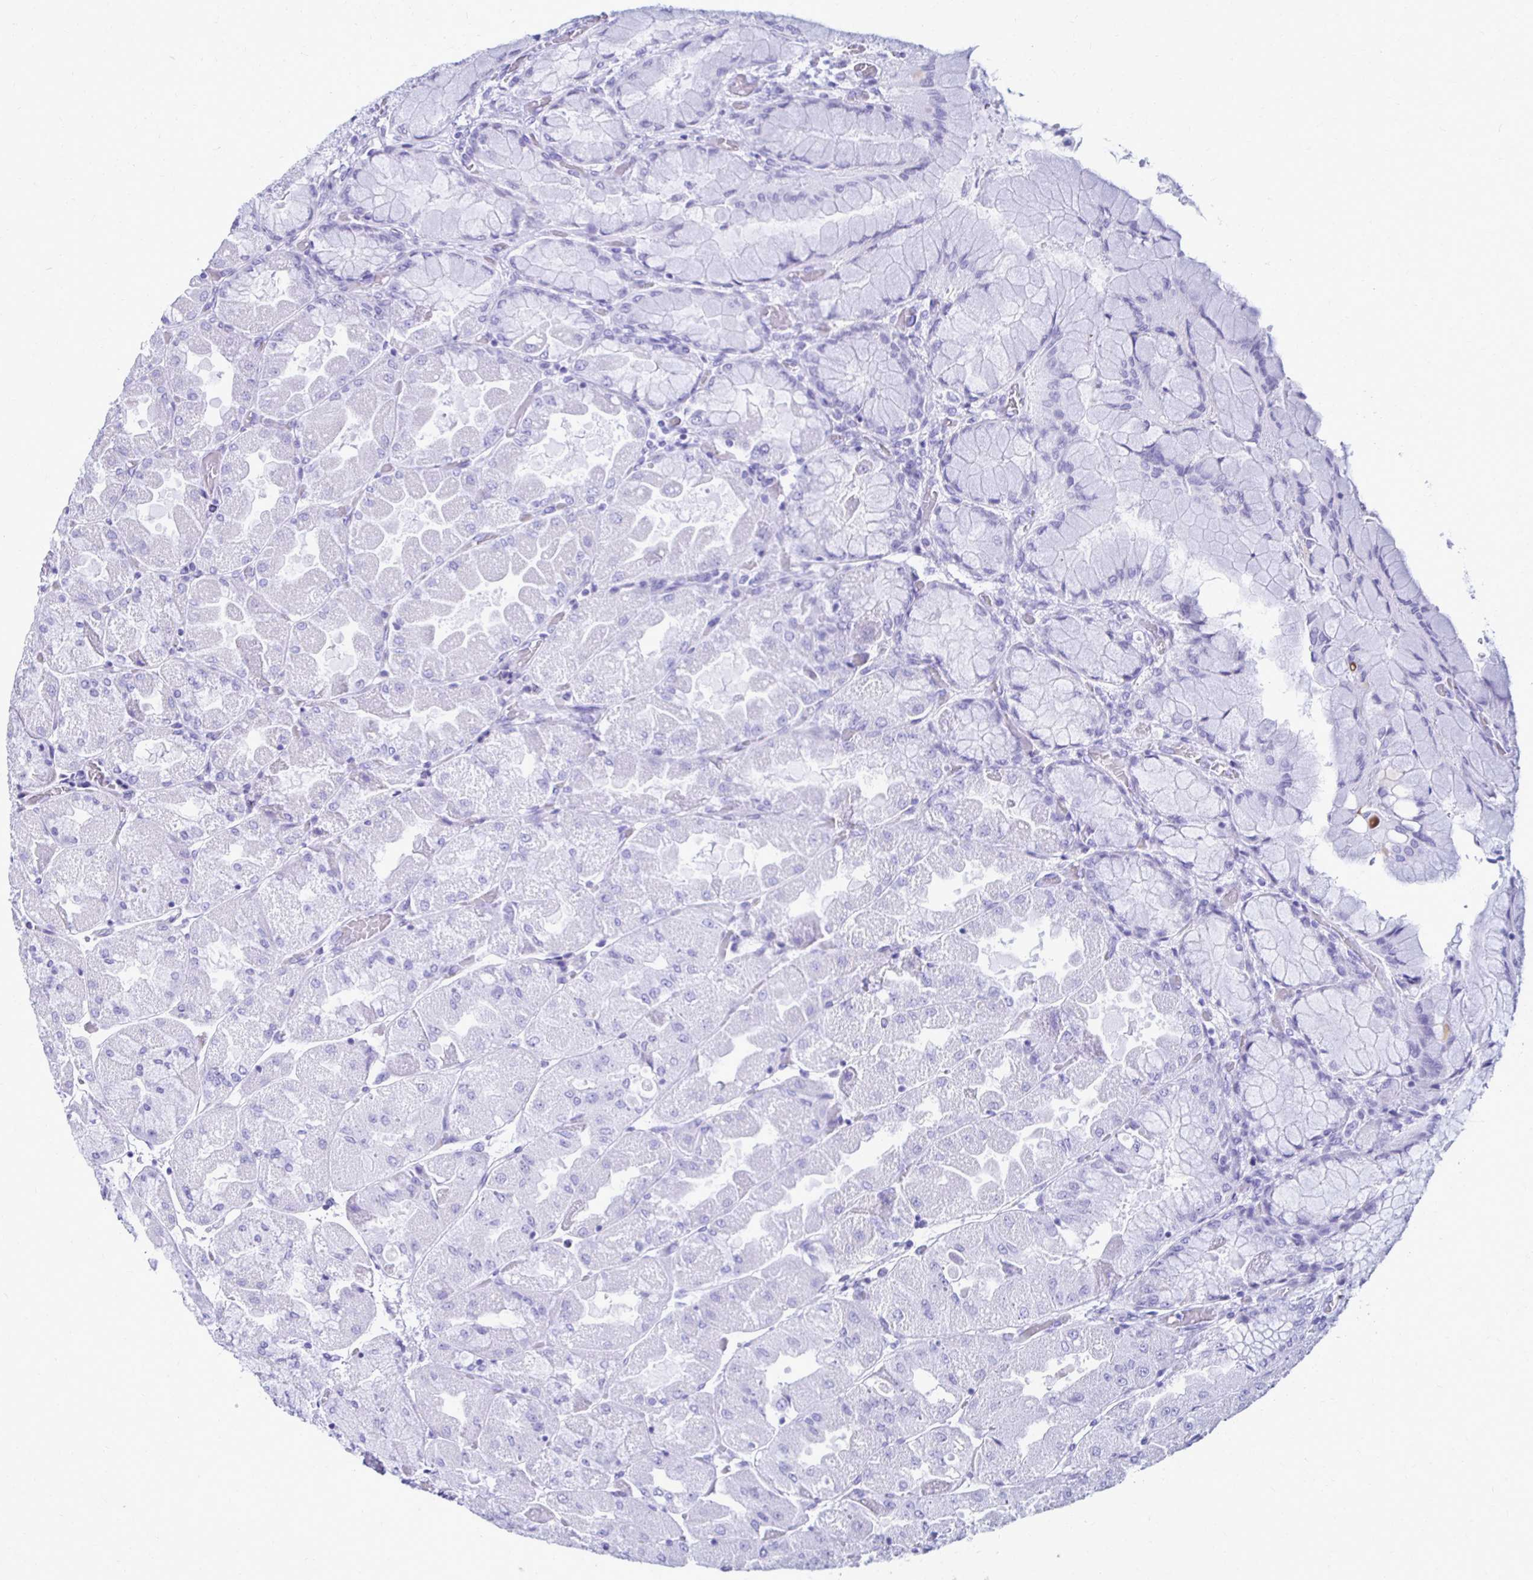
{"staining": {"intensity": "negative", "quantity": "none", "location": "none"}, "tissue": "stomach", "cell_type": "Glandular cells", "image_type": "normal", "snomed": [{"axis": "morphology", "description": "Normal tissue, NOS"}, {"axis": "topography", "description": "Stomach"}], "caption": "The image exhibits no staining of glandular cells in normal stomach.", "gene": "CST5", "patient": {"sex": "female", "age": 61}}